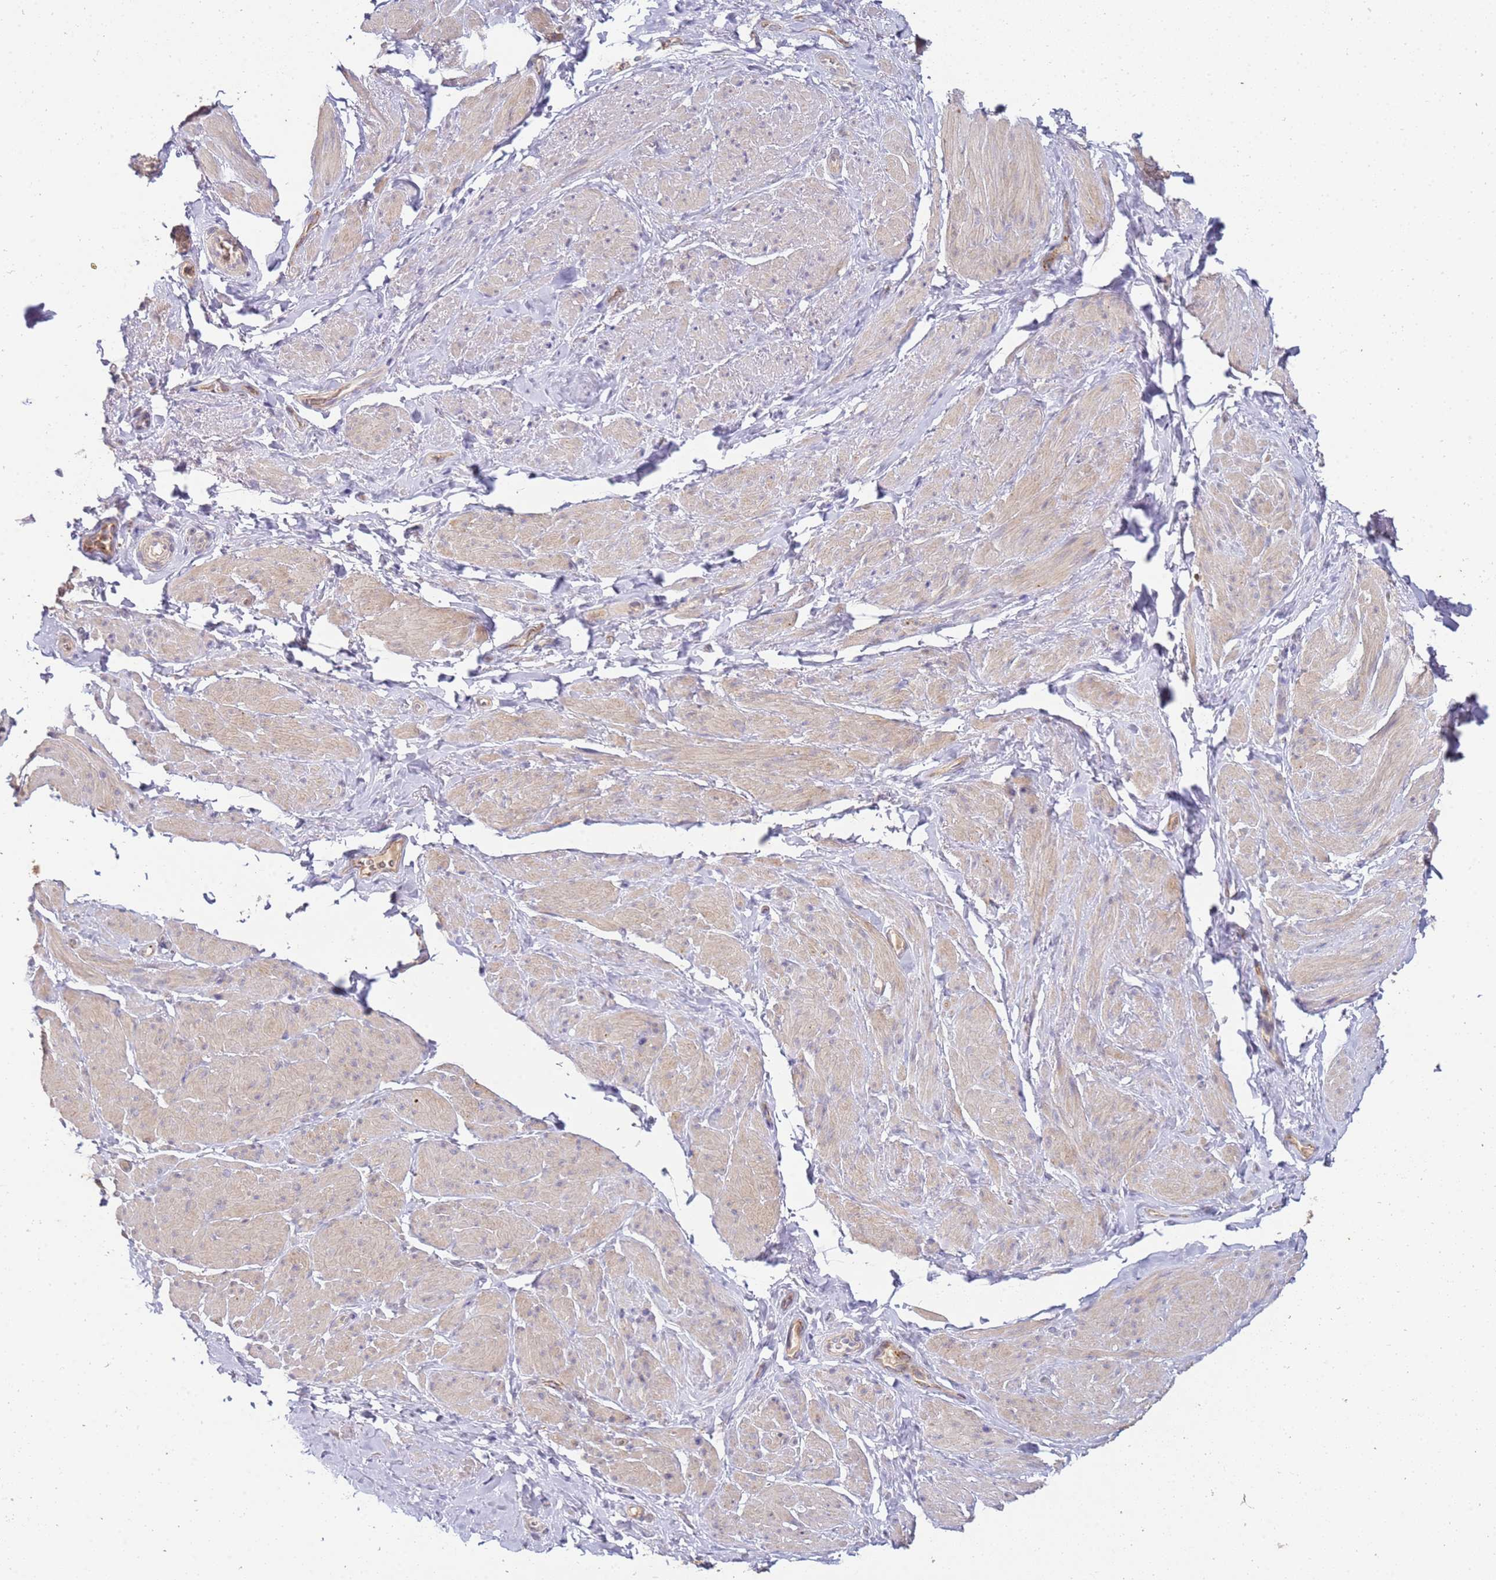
{"staining": {"intensity": "weak", "quantity": "<25%", "location": "cytoplasmic/membranous"}, "tissue": "smooth muscle", "cell_type": "Smooth muscle cells", "image_type": "normal", "snomed": [{"axis": "morphology", "description": "Normal tissue, NOS"}, {"axis": "topography", "description": "Smooth muscle"}, {"axis": "topography", "description": "Peripheral nerve tissue"}], "caption": "A micrograph of smooth muscle stained for a protein demonstrates no brown staining in smooth muscle cells.", "gene": "NMUR2", "patient": {"sex": "male", "age": 69}}